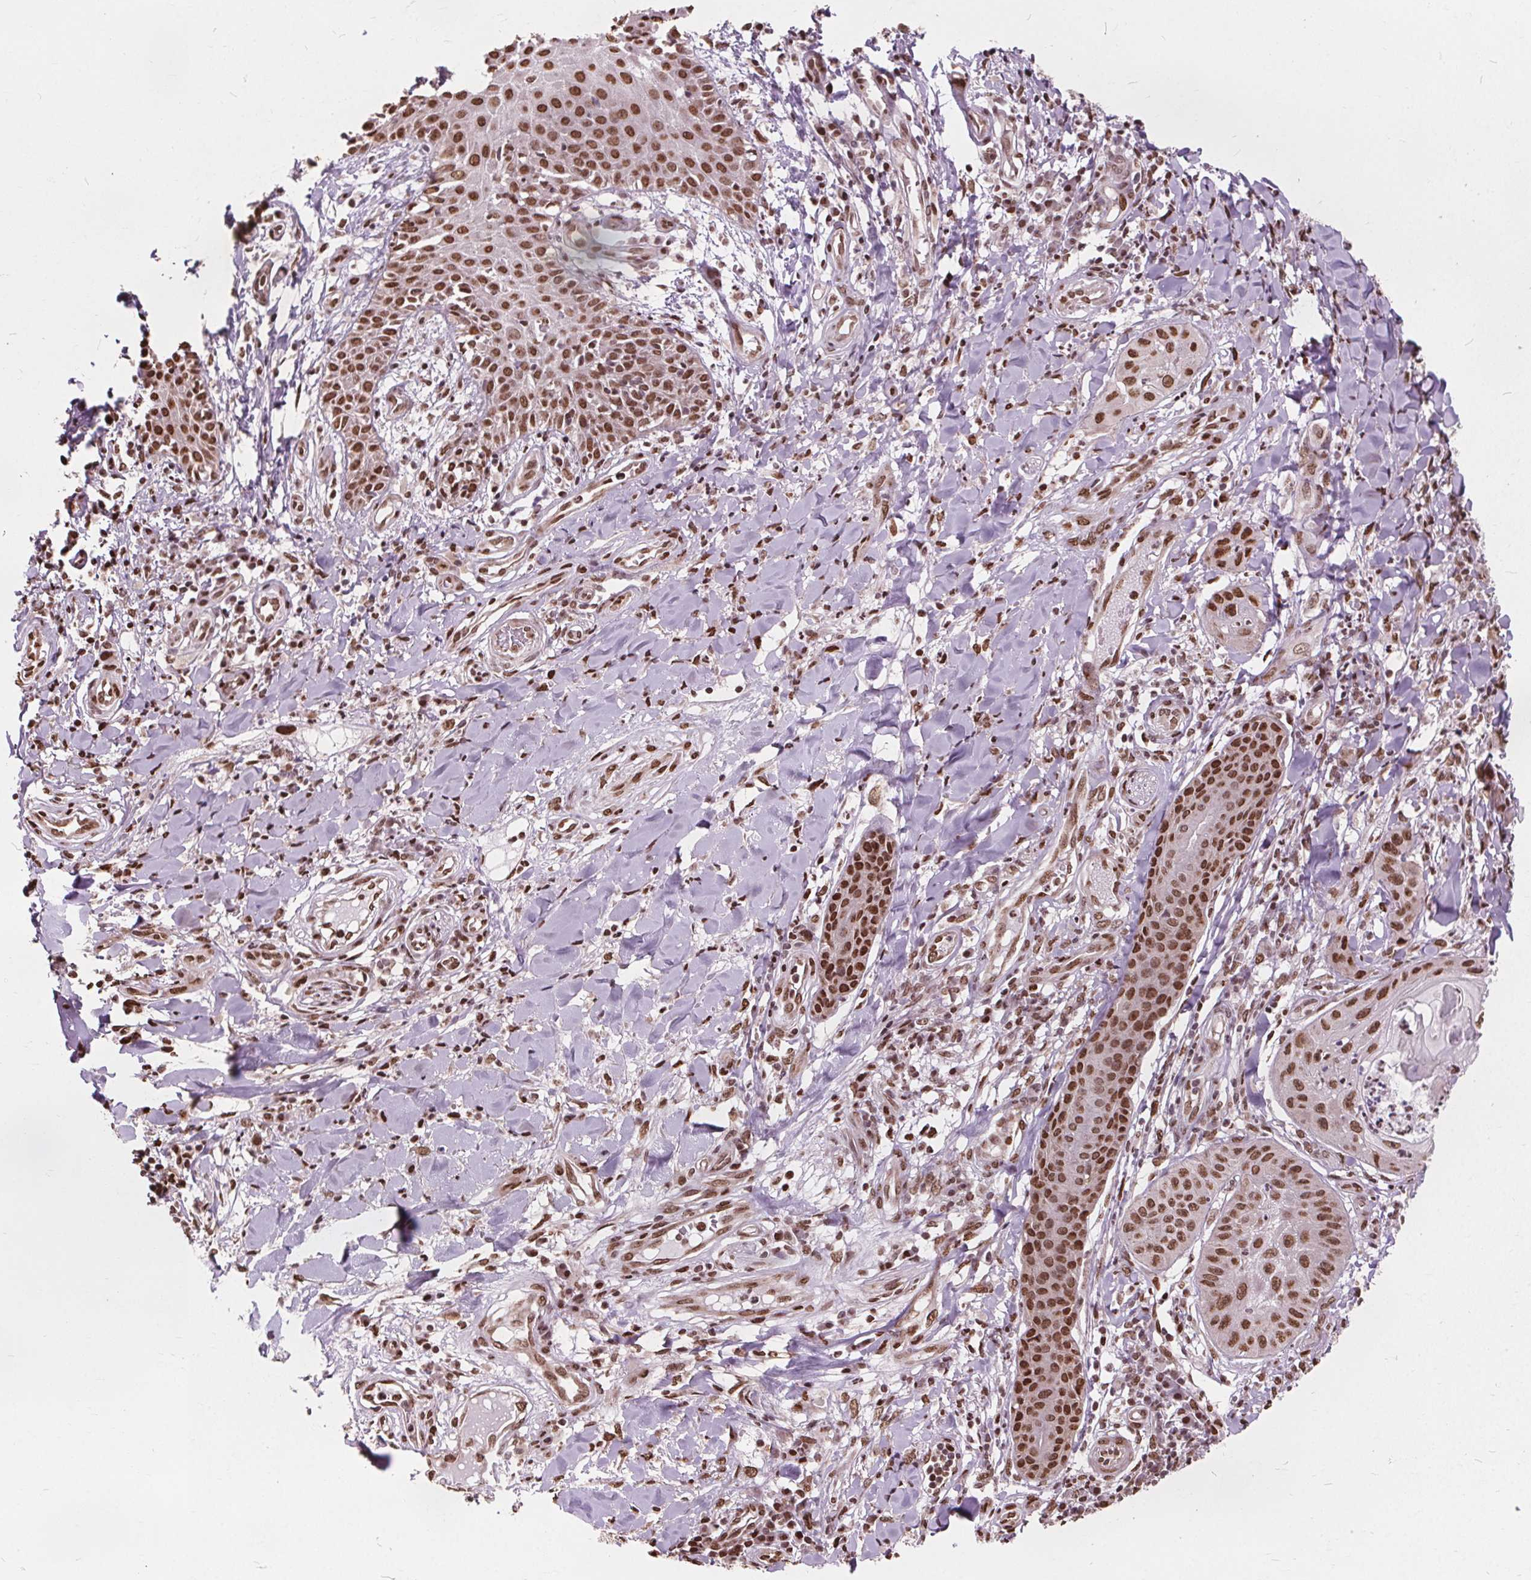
{"staining": {"intensity": "moderate", "quantity": ">75%", "location": "nuclear"}, "tissue": "skin cancer", "cell_type": "Tumor cells", "image_type": "cancer", "snomed": [{"axis": "morphology", "description": "Squamous cell carcinoma, NOS"}, {"axis": "topography", "description": "Skin"}], "caption": "Tumor cells demonstrate medium levels of moderate nuclear positivity in about >75% of cells in skin cancer. (Stains: DAB in brown, nuclei in blue, Microscopy: brightfield microscopy at high magnification).", "gene": "ISLR2", "patient": {"sex": "male", "age": 70}}